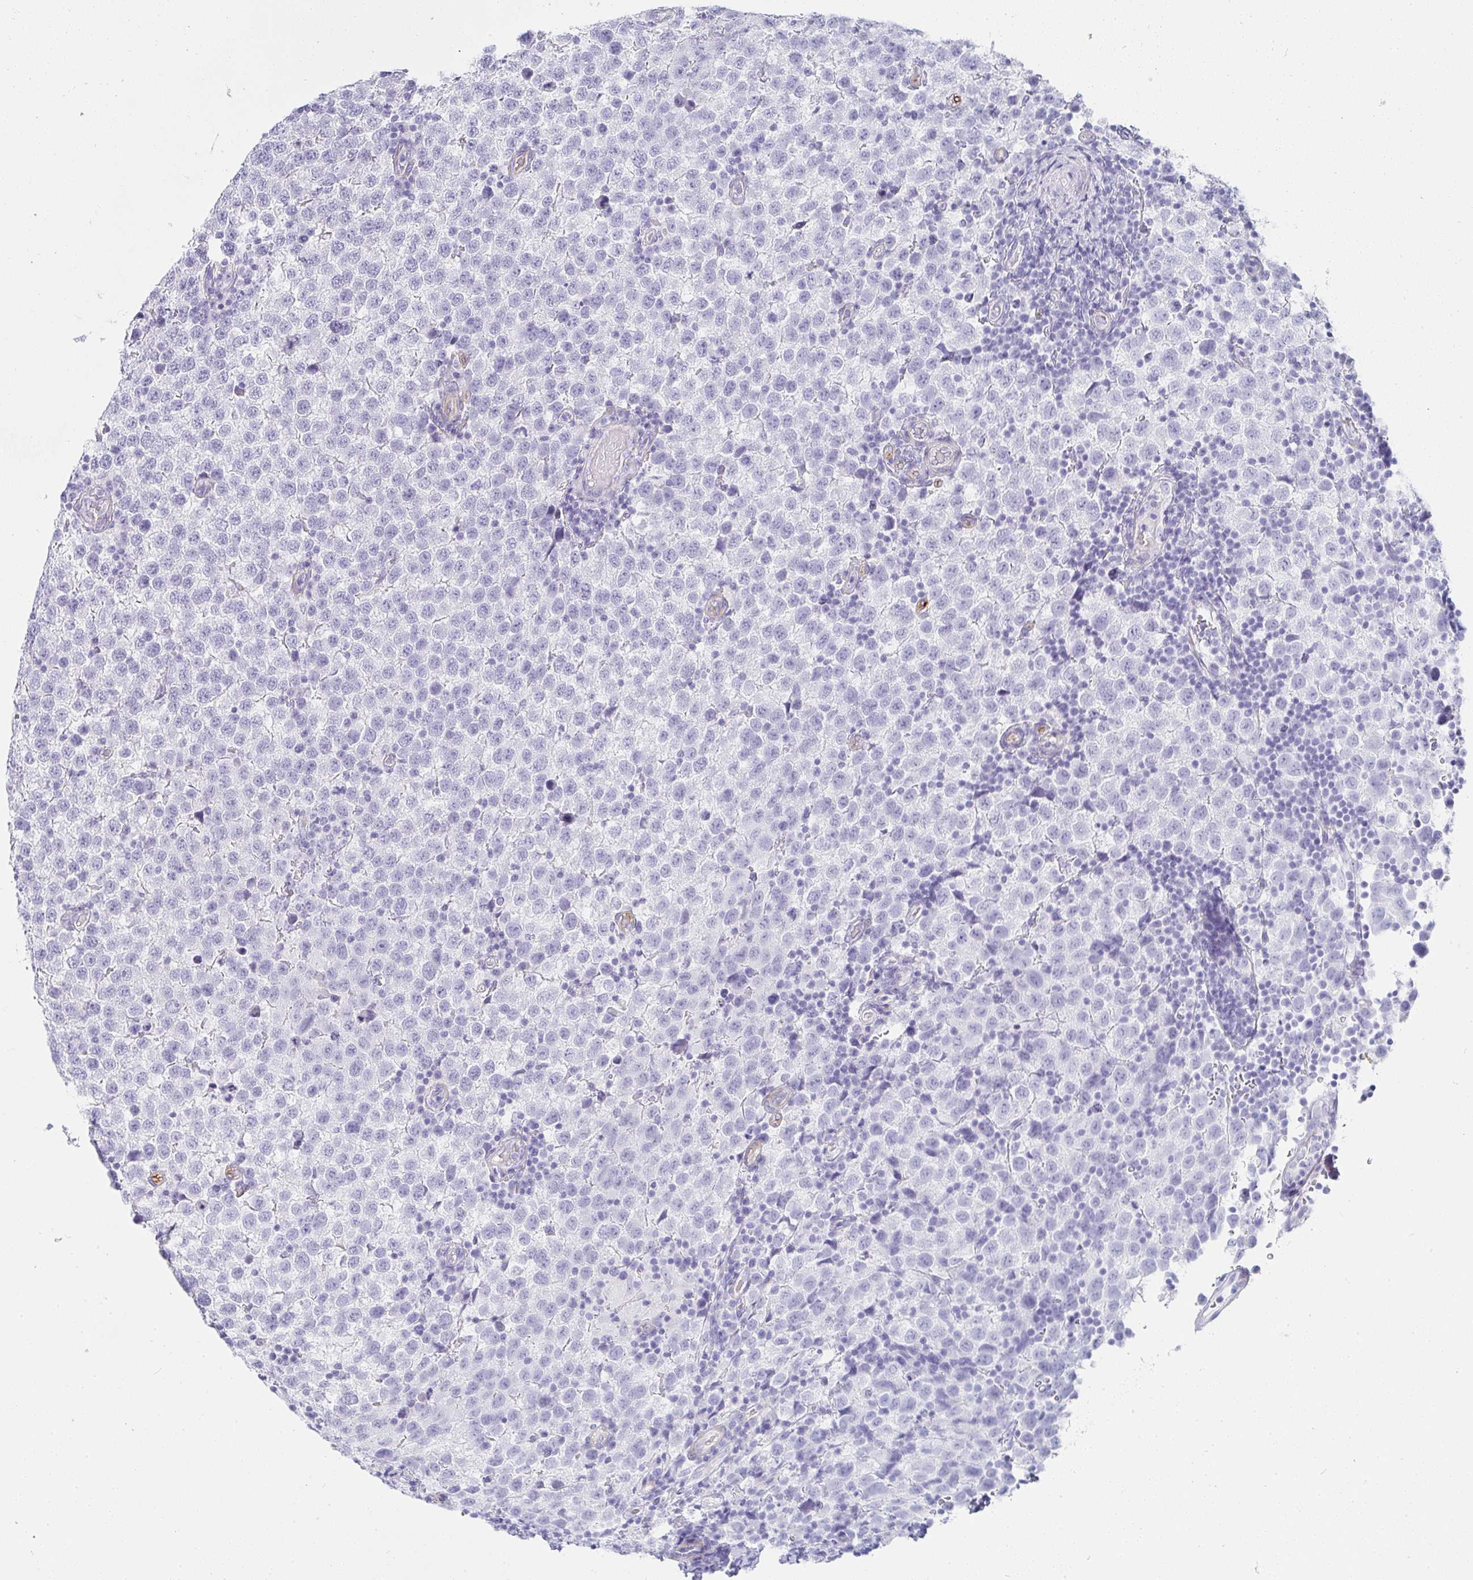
{"staining": {"intensity": "negative", "quantity": "none", "location": "none"}, "tissue": "testis cancer", "cell_type": "Tumor cells", "image_type": "cancer", "snomed": [{"axis": "morphology", "description": "Seminoma, NOS"}, {"axis": "topography", "description": "Testis"}], "caption": "Immunohistochemical staining of human seminoma (testis) displays no significant staining in tumor cells.", "gene": "PRND", "patient": {"sex": "male", "age": 34}}